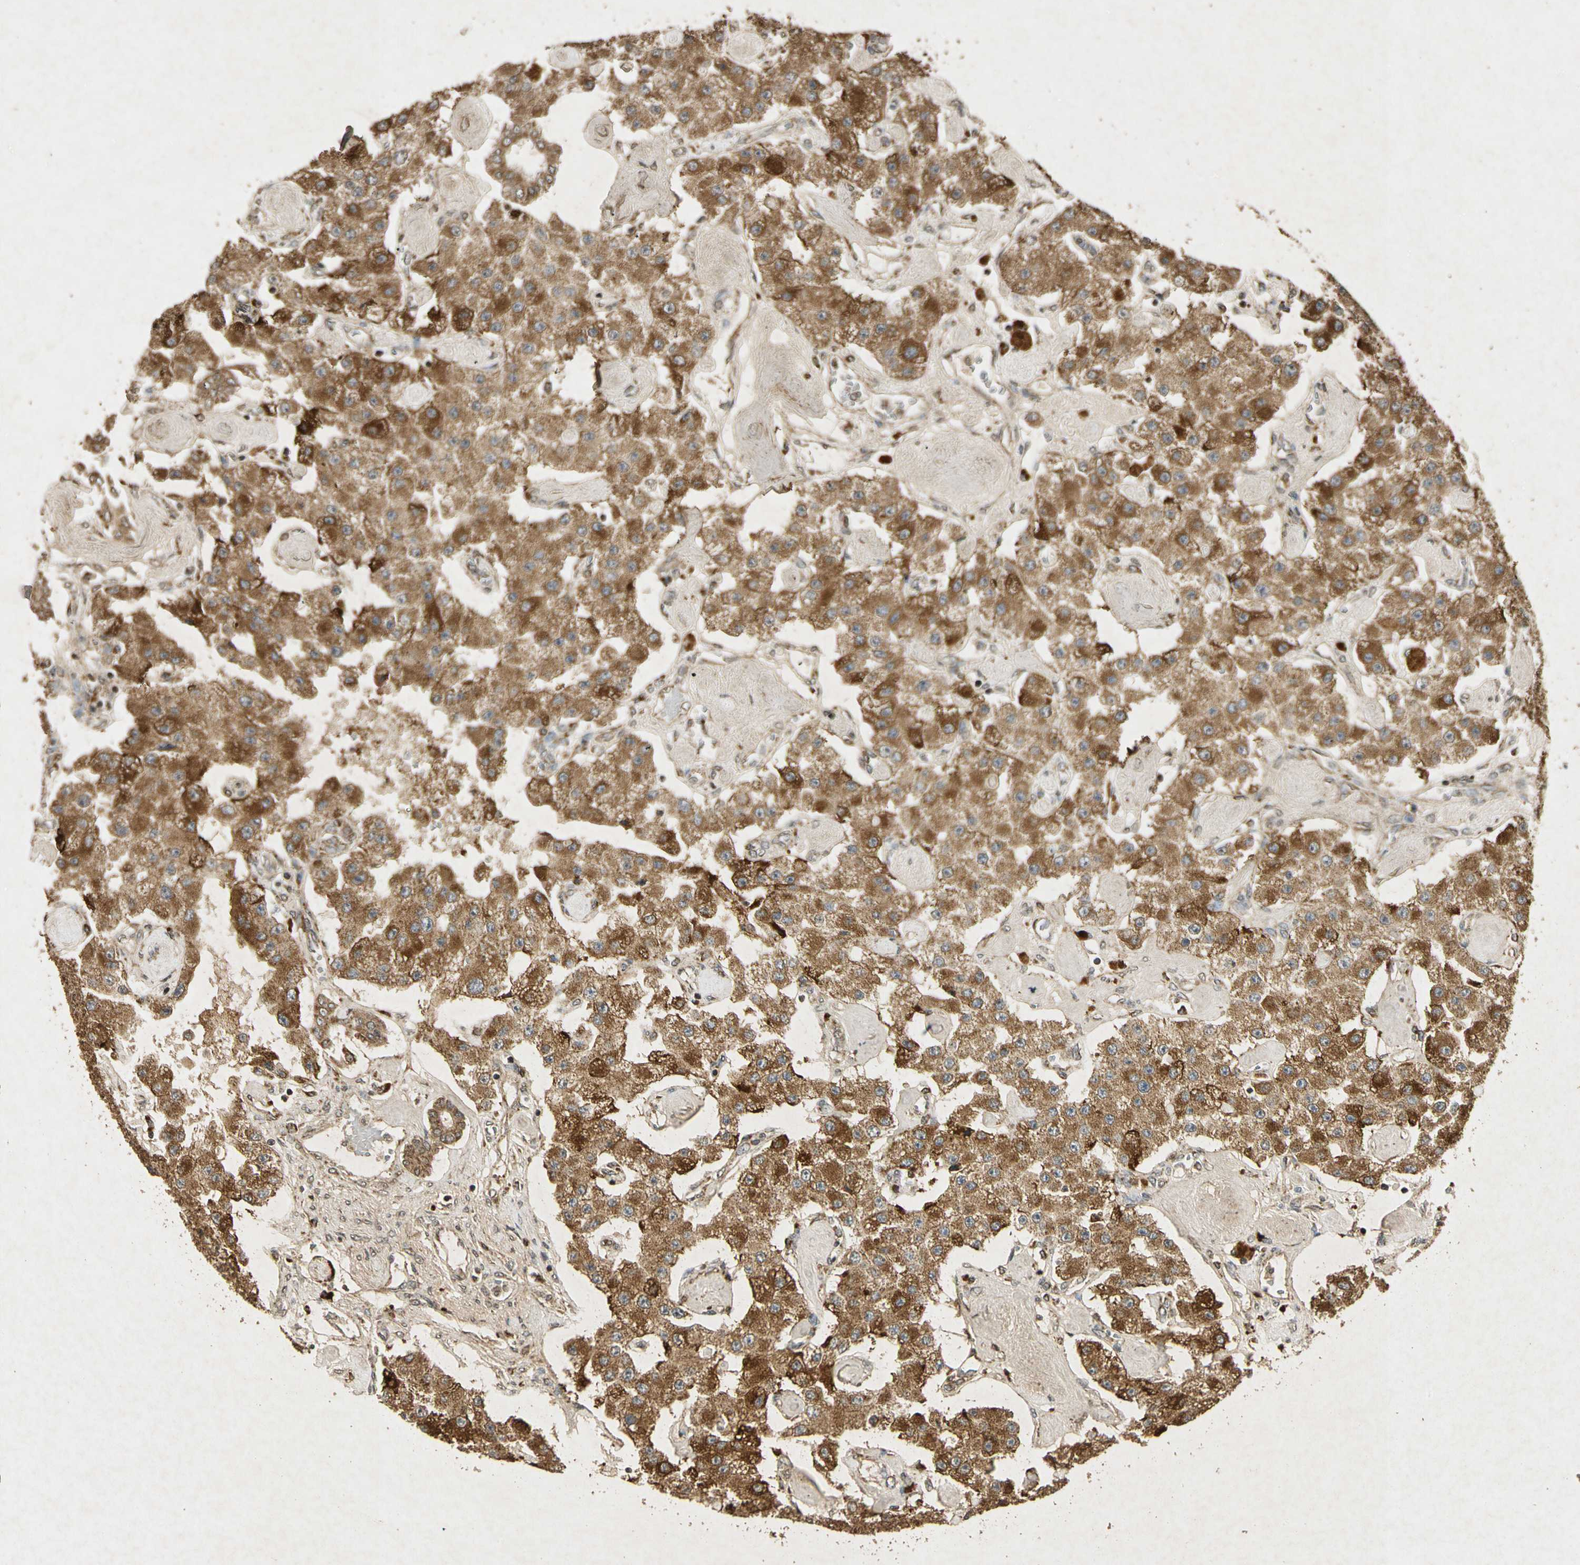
{"staining": {"intensity": "strong", "quantity": ">75%", "location": "cytoplasmic/membranous"}, "tissue": "carcinoid", "cell_type": "Tumor cells", "image_type": "cancer", "snomed": [{"axis": "morphology", "description": "Carcinoid, malignant, NOS"}, {"axis": "topography", "description": "Pancreas"}], "caption": "Immunohistochemical staining of human carcinoid displays strong cytoplasmic/membranous protein staining in approximately >75% of tumor cells. Using DAB (3,3'-diaminobenzidine) (brown) and hematoxylin (blue) stains, captured at high magnification using brightfield microscopy.", "gene": "PRDX3", "patient": {"sex": "male", "age": 41}}